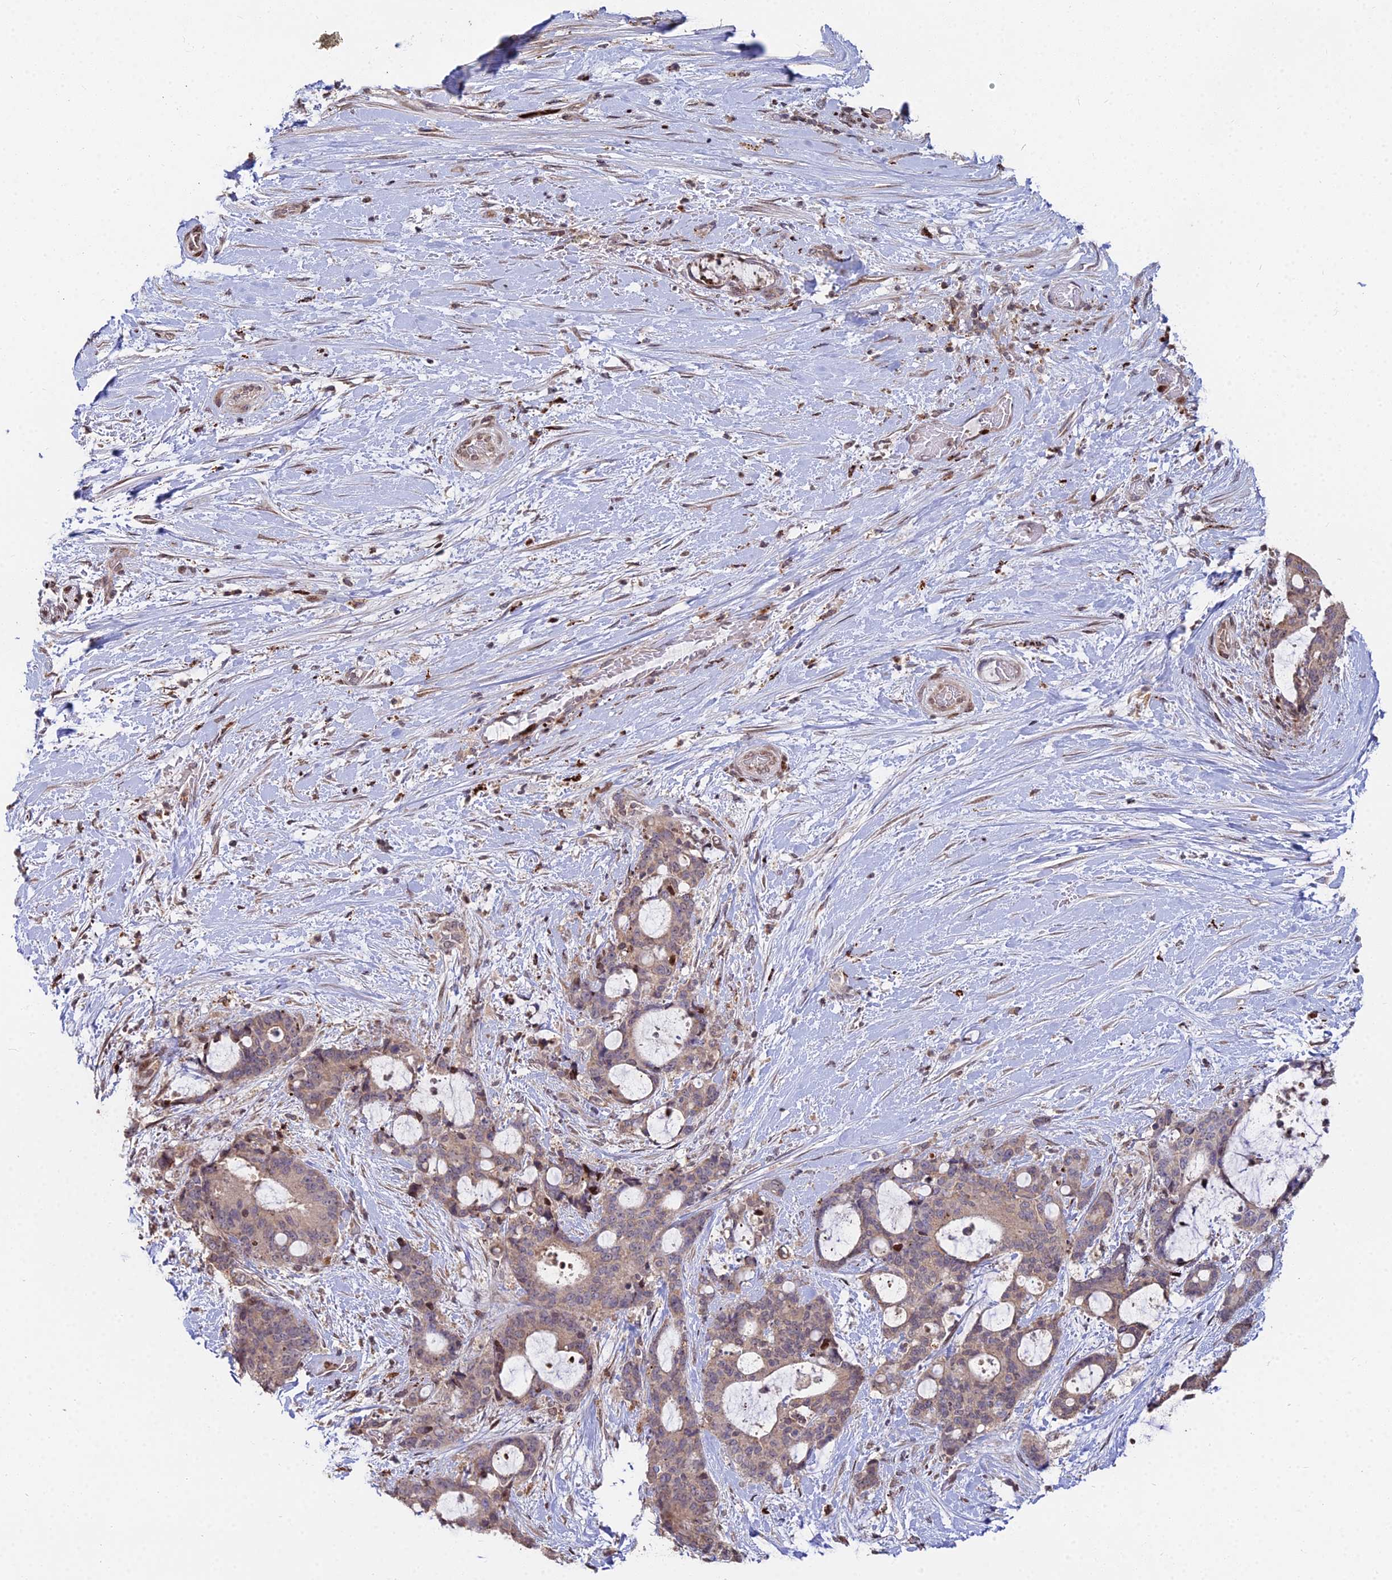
{"staining": {"intensity": "weak", "quantity": ">75%", "location": "cytoplasmic/membranous"}, "tissue": "liver cancer", "cell_type": "Tumor cells", "image_type": "cancer", "snomed": [{"axis": "morphology", "description": "Normal tissue, NOS"}, {"axis": "morphology", "description": "Cholangiocarcinoma"}, {"axis": "topography", "description": "Liver"}, {"axis": "topography", "description": "Peripheral nerve tissue"}], "caption": "Protein expression analysis of human liver cancer reveals weak cytoplasmic/membranous staining in approximately >75% of tumor cells.", "gene": "RBMS2", "patient": {"sex": "female", "age": 73}}